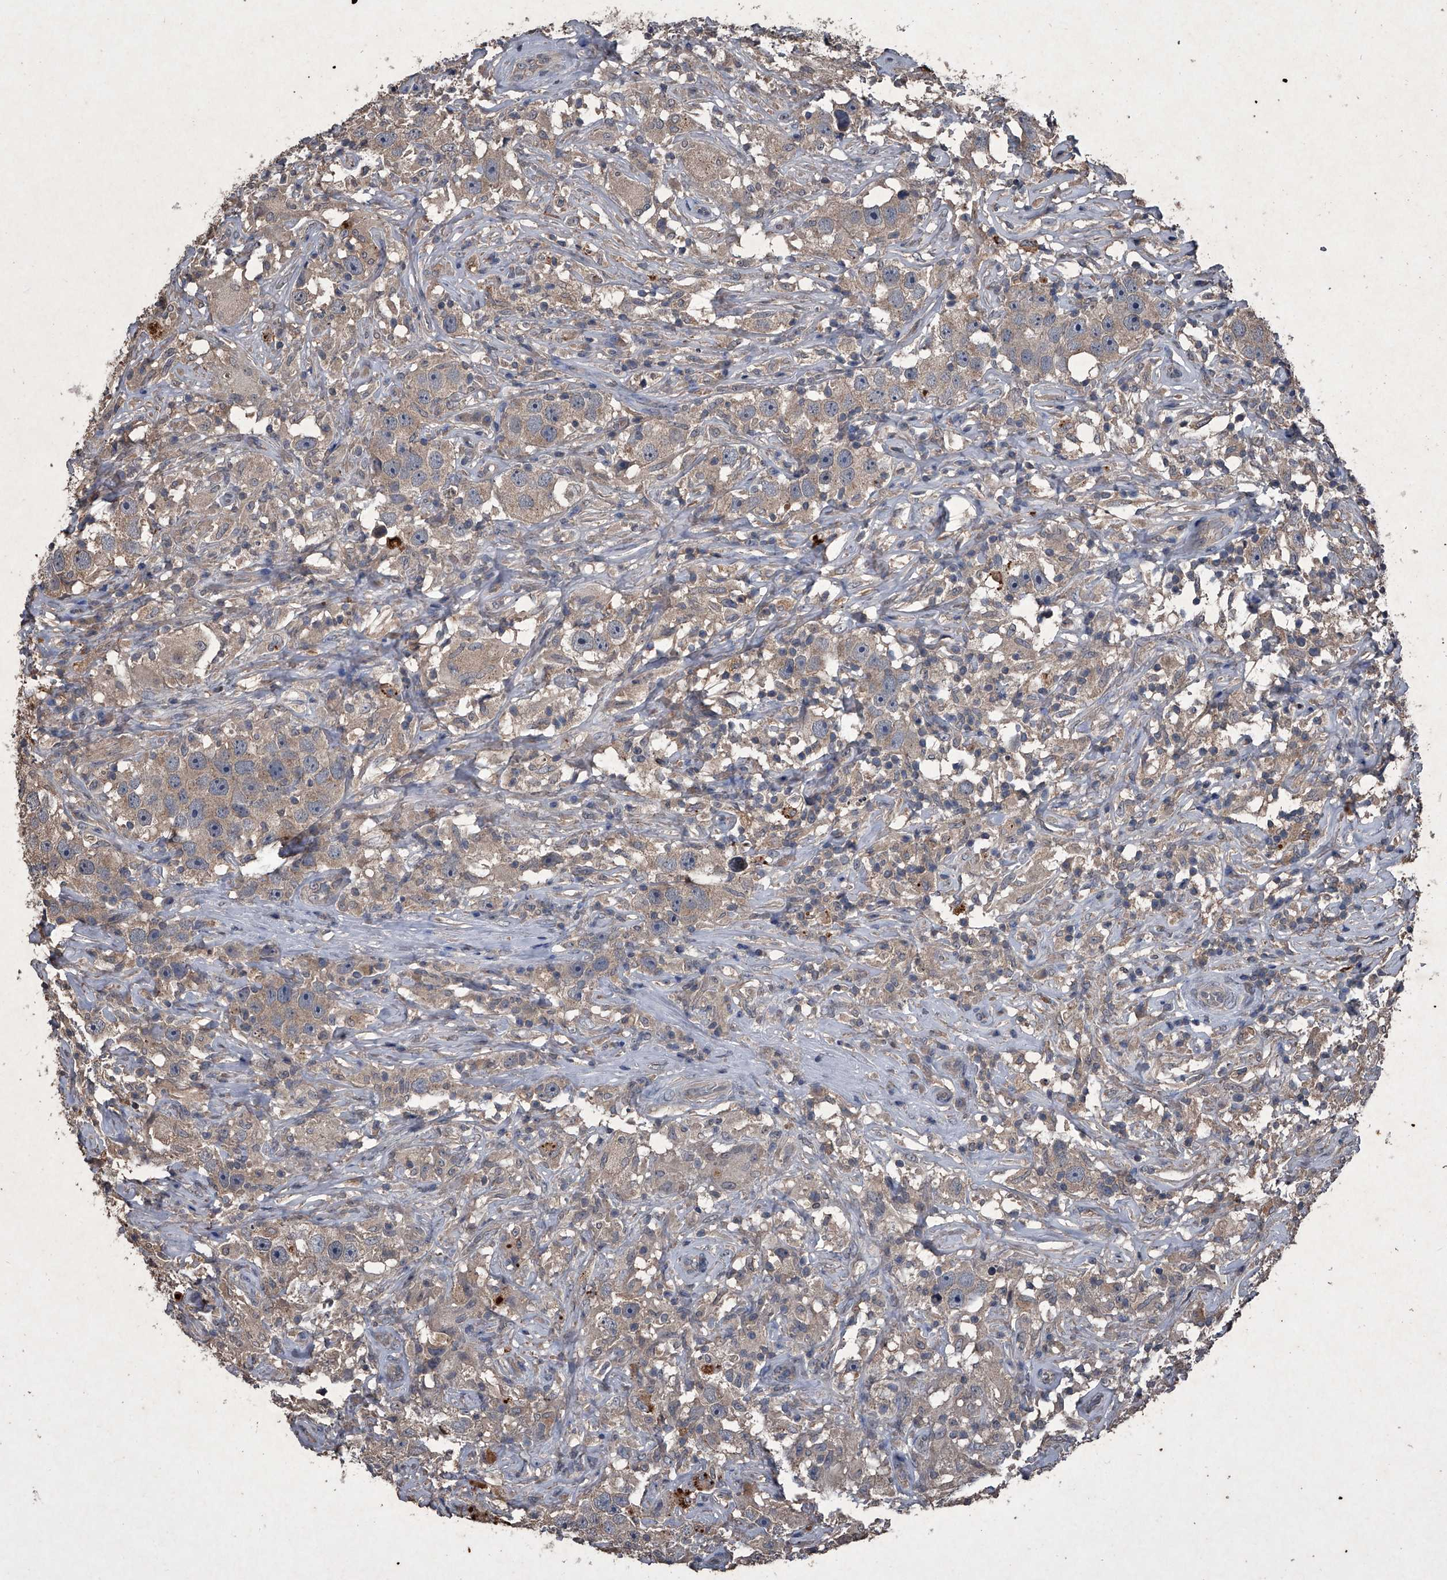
{"staining": {"intensity": "weak", "quantity": ">75%", "location": "cytoplasmic/membranous"}, "tissue": "testis cancer", "cell_type": "Tumor cells", "image_type": "cancer", "snomed": [{"axis": "morphology", "description": "Seminoma, NOS"}, {"axis": "topography", "description": "Testis"}], "caption": "Protein analysis of seminoma (testis) tissue shows weak cytoplasmic/membranous positivity in about >75% of tumor cells.", "gene": "MAPKAP1", "patient": {"sex": "male", "age": 49}}